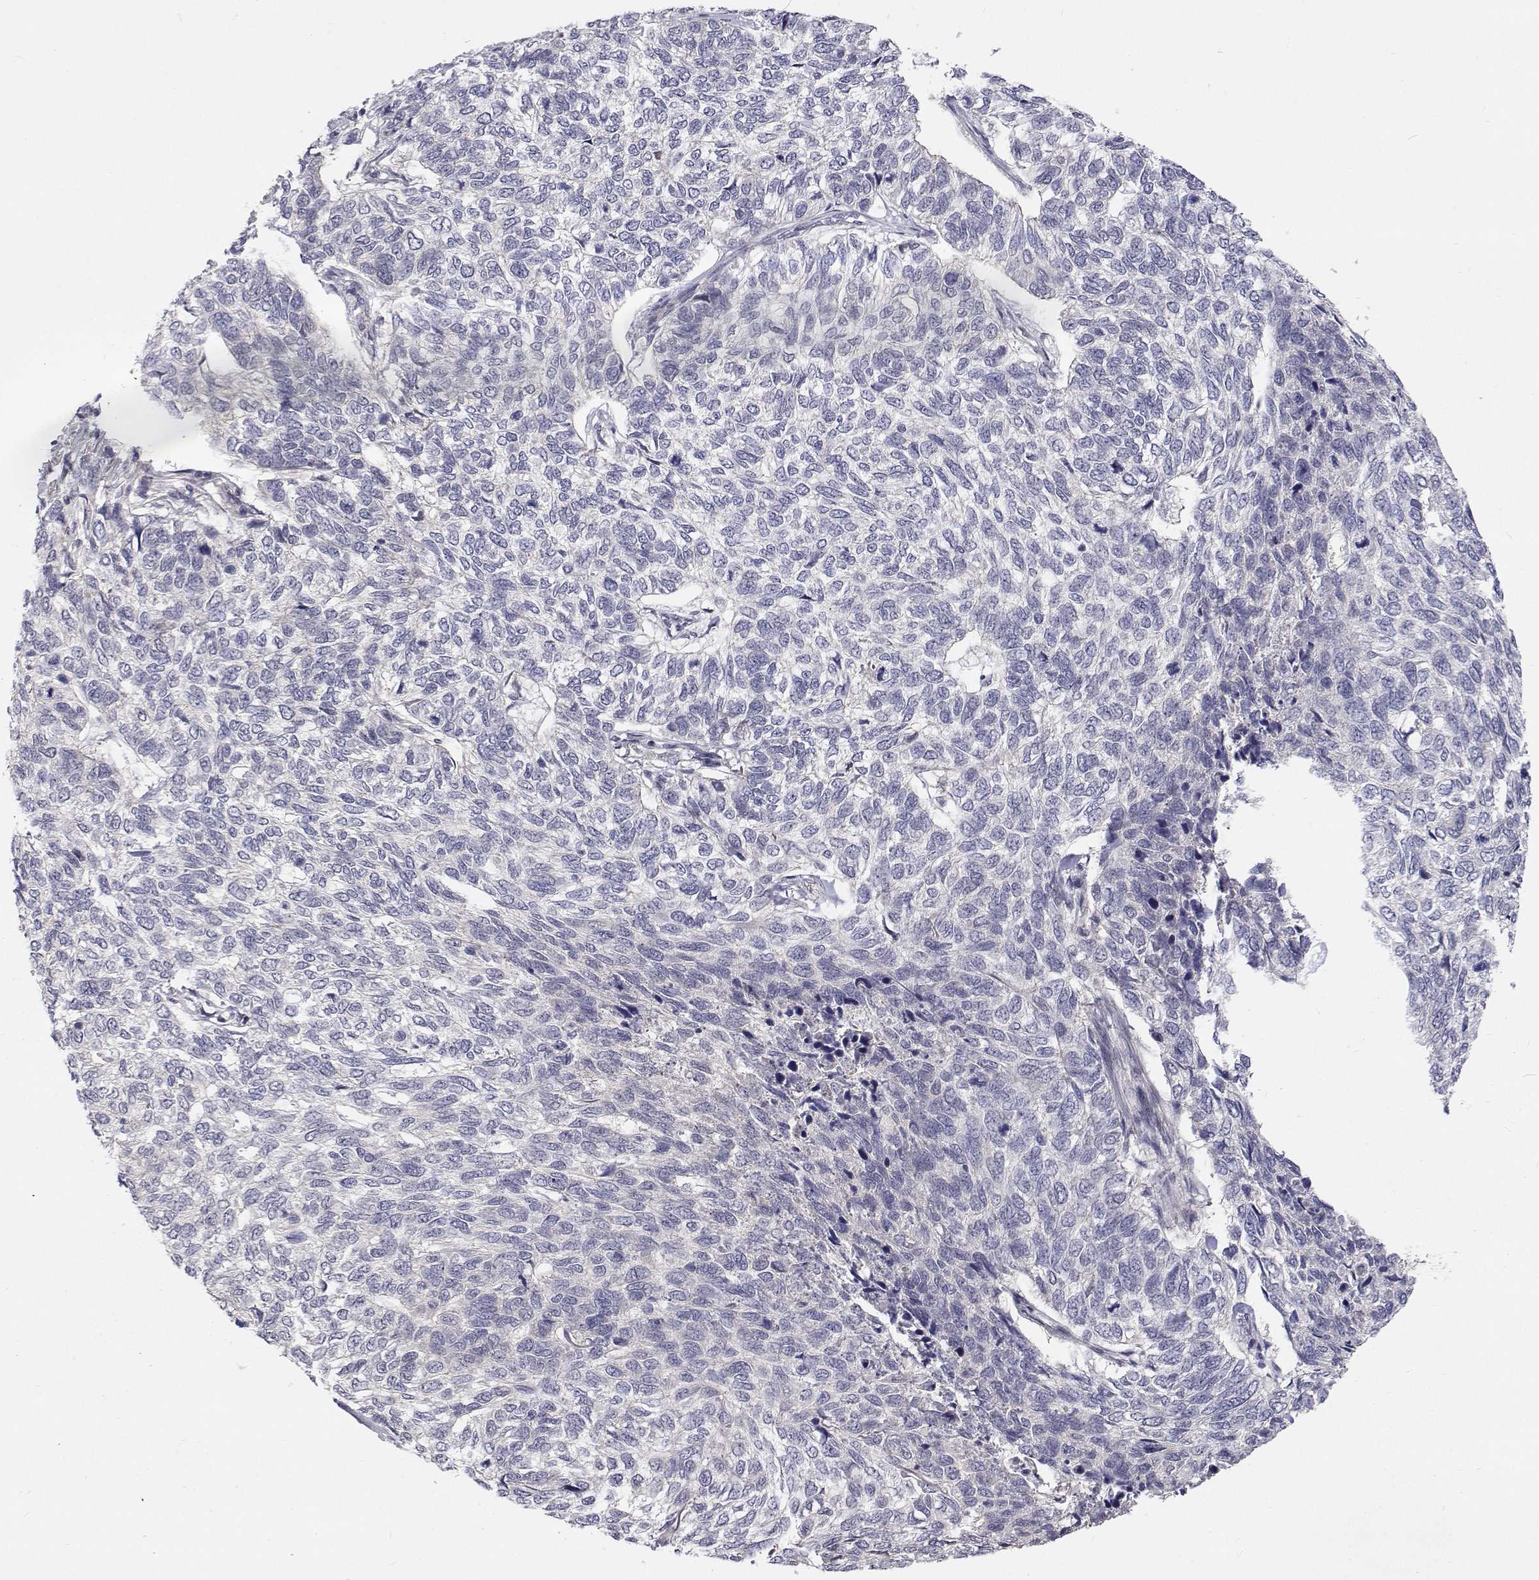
{"staining": {"intensity": "negative", "quantity": "none", "location": "none"}, "tissue": "skin cancer", "cell_type": "Tumor cells", "image_type": "cancer", "snomed": [{"axis": "morphology", "description": "Basal cell carcinoma"}, {"axis": "topography", "description": "Skin"}], "caption": "Immunohistochemistry histopathology image of neoplastic tissue: human basal cell carcinoma (skin) stained with DAB (3,3'-diaminobenzidine) reveals no significant protein expression in tumor cells.", "gene": "MYPN", "patient": {"sex": "female", "age": 65}}